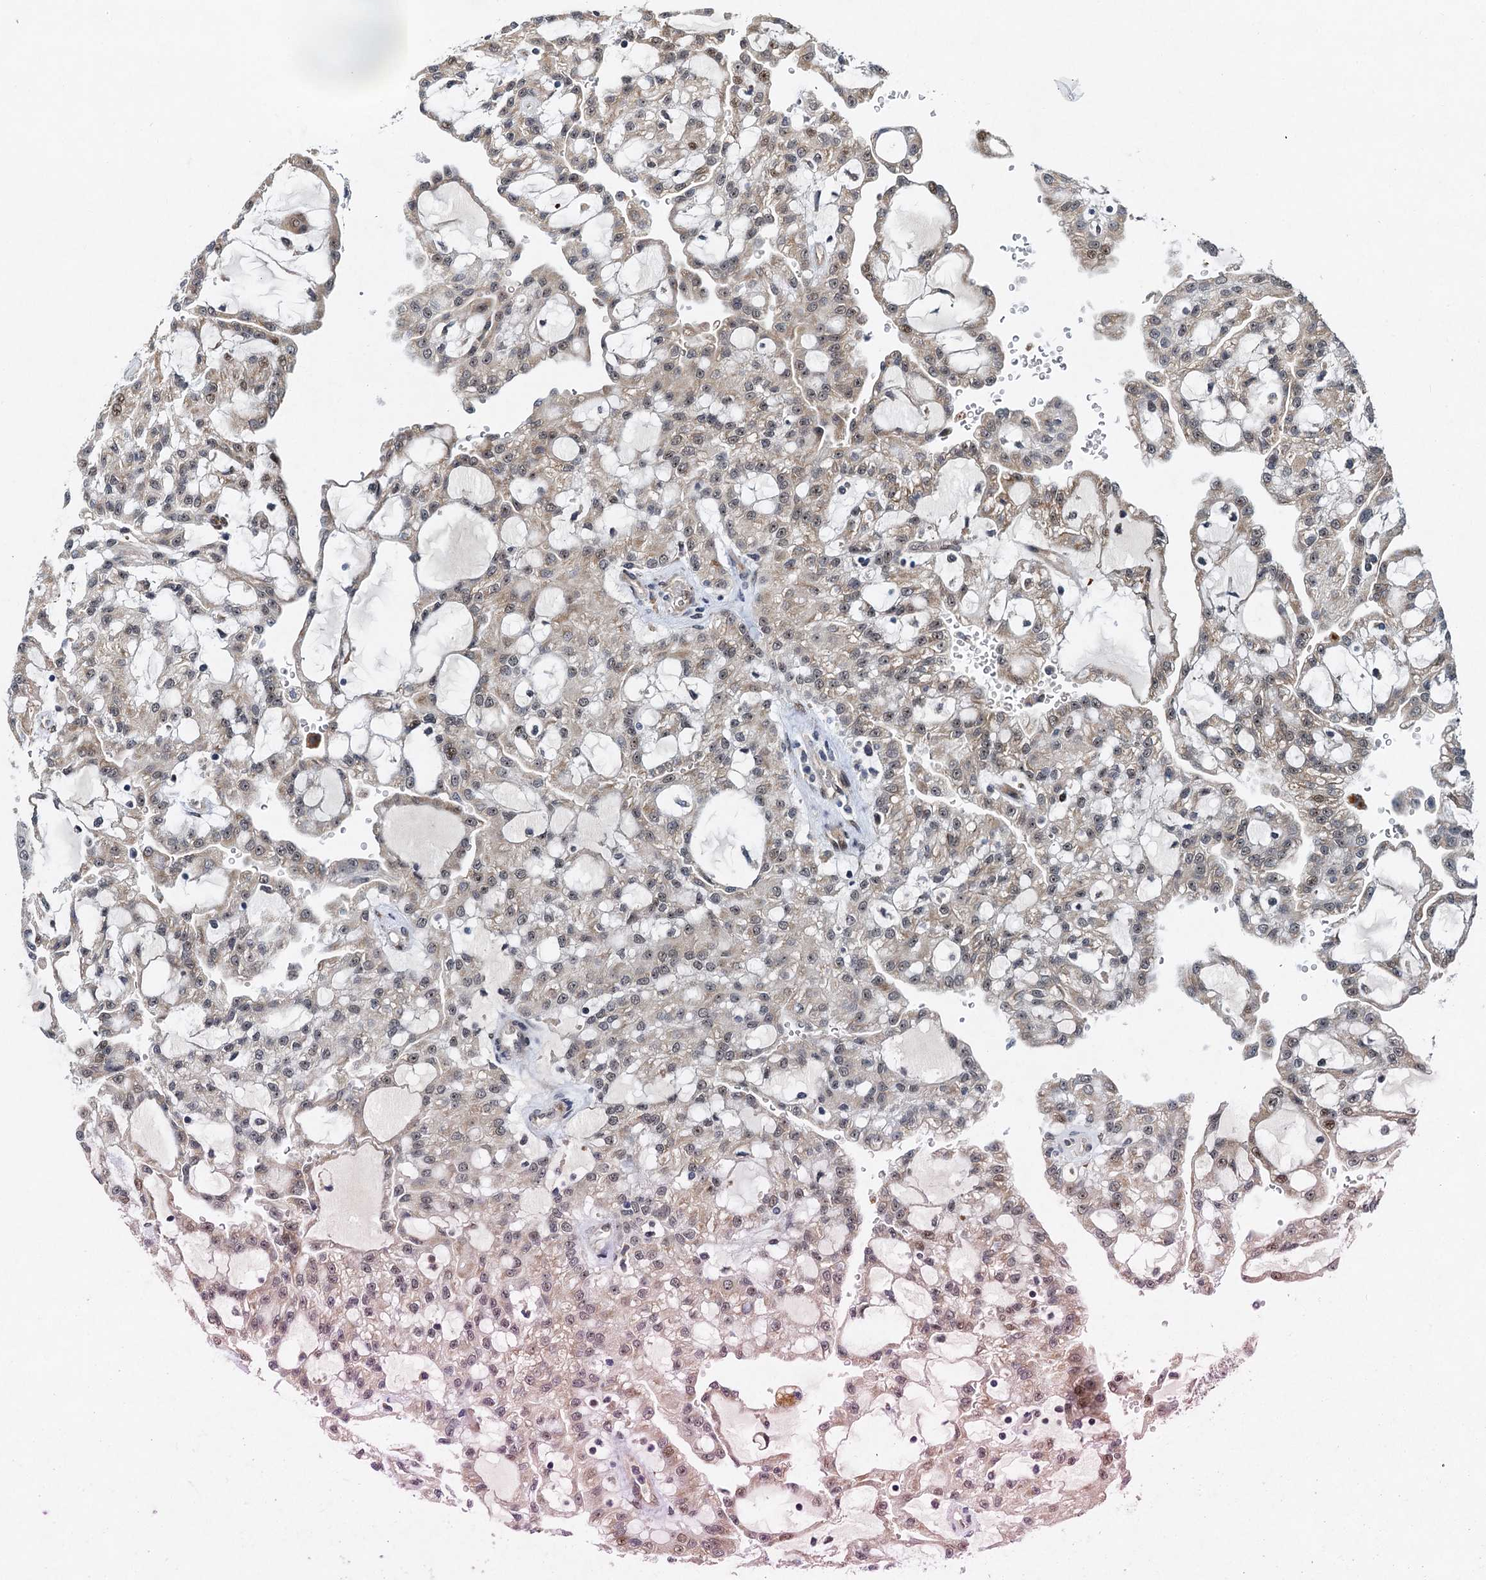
{"staining": {"intensity": "weak", "quantity": "25%-75%", "location": "cytoplasmic/membranous"}, "tissue": "renal cancer", "cell_type": "Tumor cells", "image_type": "cancer", "snomed": [{"axis": "morphology", "description": "Adenocarcinoma, NOS"}, {"axis": "topography", "description": "Kidney"}], "caption": "Renal cancer was stained to show a protein in brown. There is low levels of weak cytoplasmic/membranous expression in about 25%-75% of tumor cells.", "gene": "DNAJC21", "patient": {"sex": "male", "age": 63}}